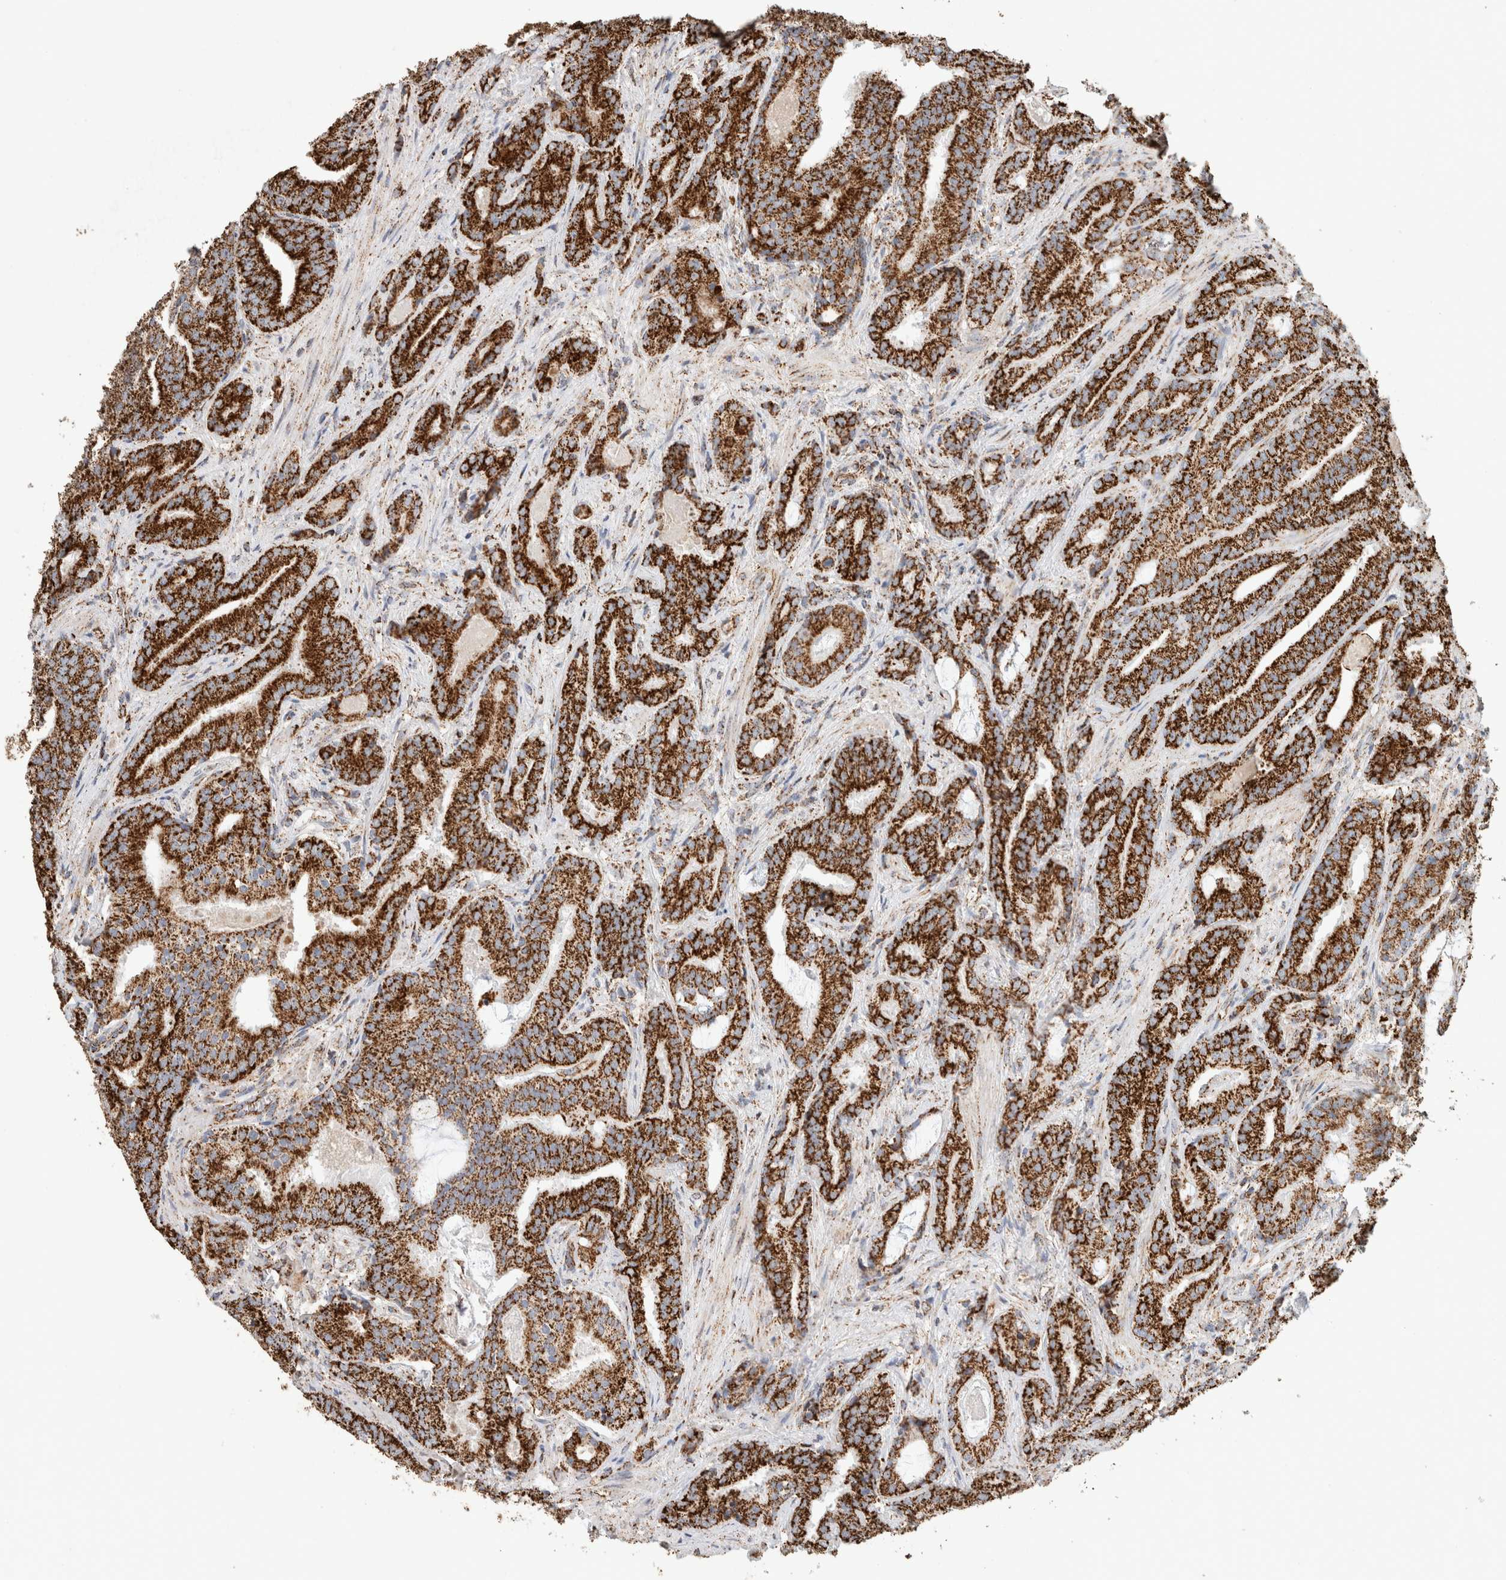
{"staining": {"intensity": "strong", "quantity": ">75%", "location": "cytoplasmic/membranous"}, "tissue": "prostate cancer", "cell_type": "Tumor cells", "image_type": "cancer", "snomed": [{"axis": "morphology", "description": "Adenocarcinoma, Low grade"}, {"axis": "topography", "description": "Prostate"}], "caption": "This is an image of IHC staining of prostate adenocarcinoma (low-grade), which shows strong staining in the cytoplasmic/membranous of tumor cells.", "gene": "C1QBP", "patient": {"sex": "male", "age": 67}}